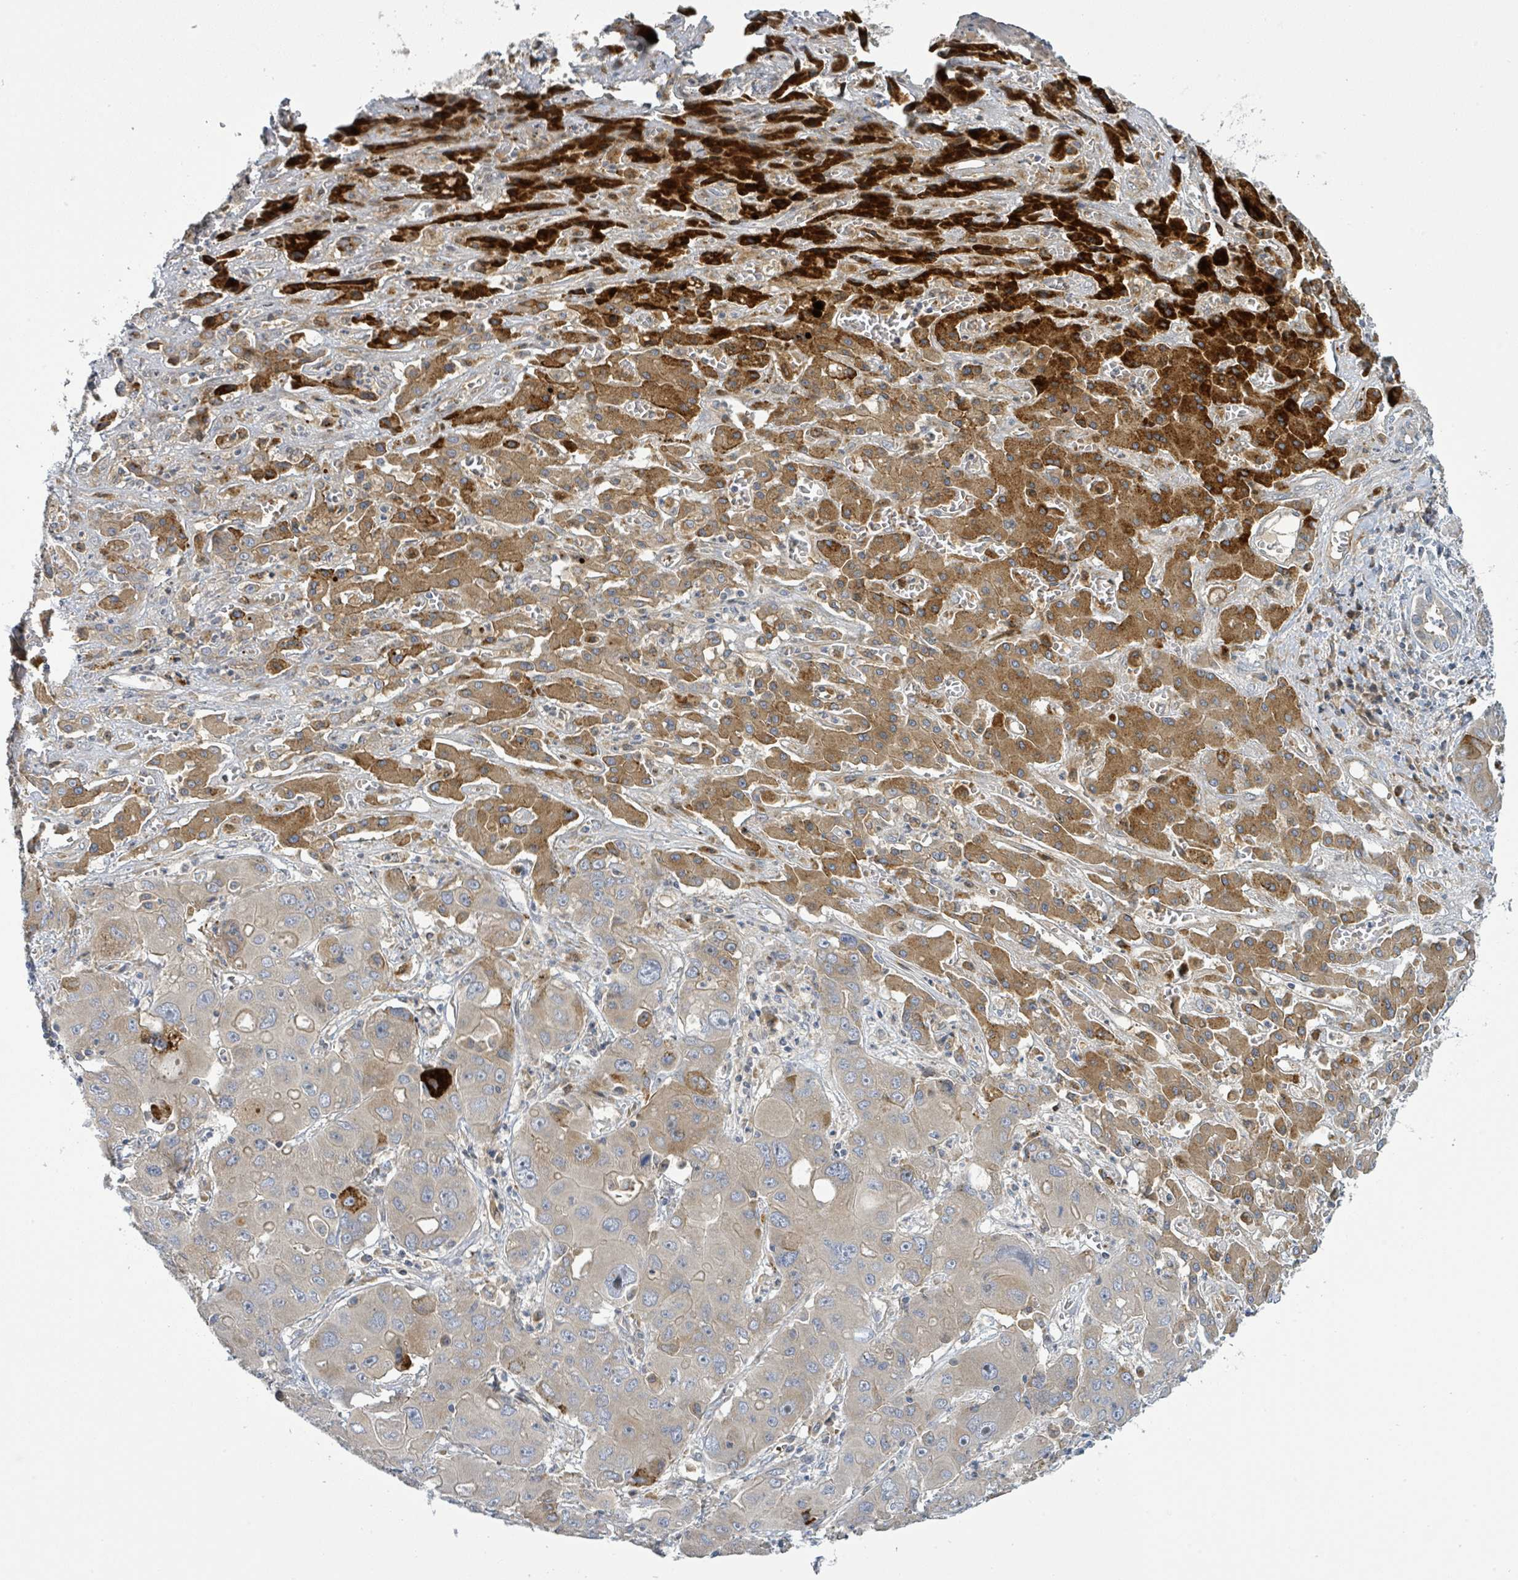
{"staining": {"intensity": "moderate", "quantity": "<25%", "location": "cytoplasmic/membranous"}, "tissue": "liver cancer", "cell_type": "Tumor cells", "image_type": "cancer", "snomed": [{"axis": "morphology", "description": "Cholangiocarcinoma"}, {"axis": "topography", "description": "Liver"}], "caption": "A high-resolution histopathology image shows IHC staining of cholangiocarcinoma (liver), which shows moderate cytoplasmic/membranous expression in about <25% of tumor cells.", "gene": "CFAP210", "patient": {"sex": "male", "age": 67}}